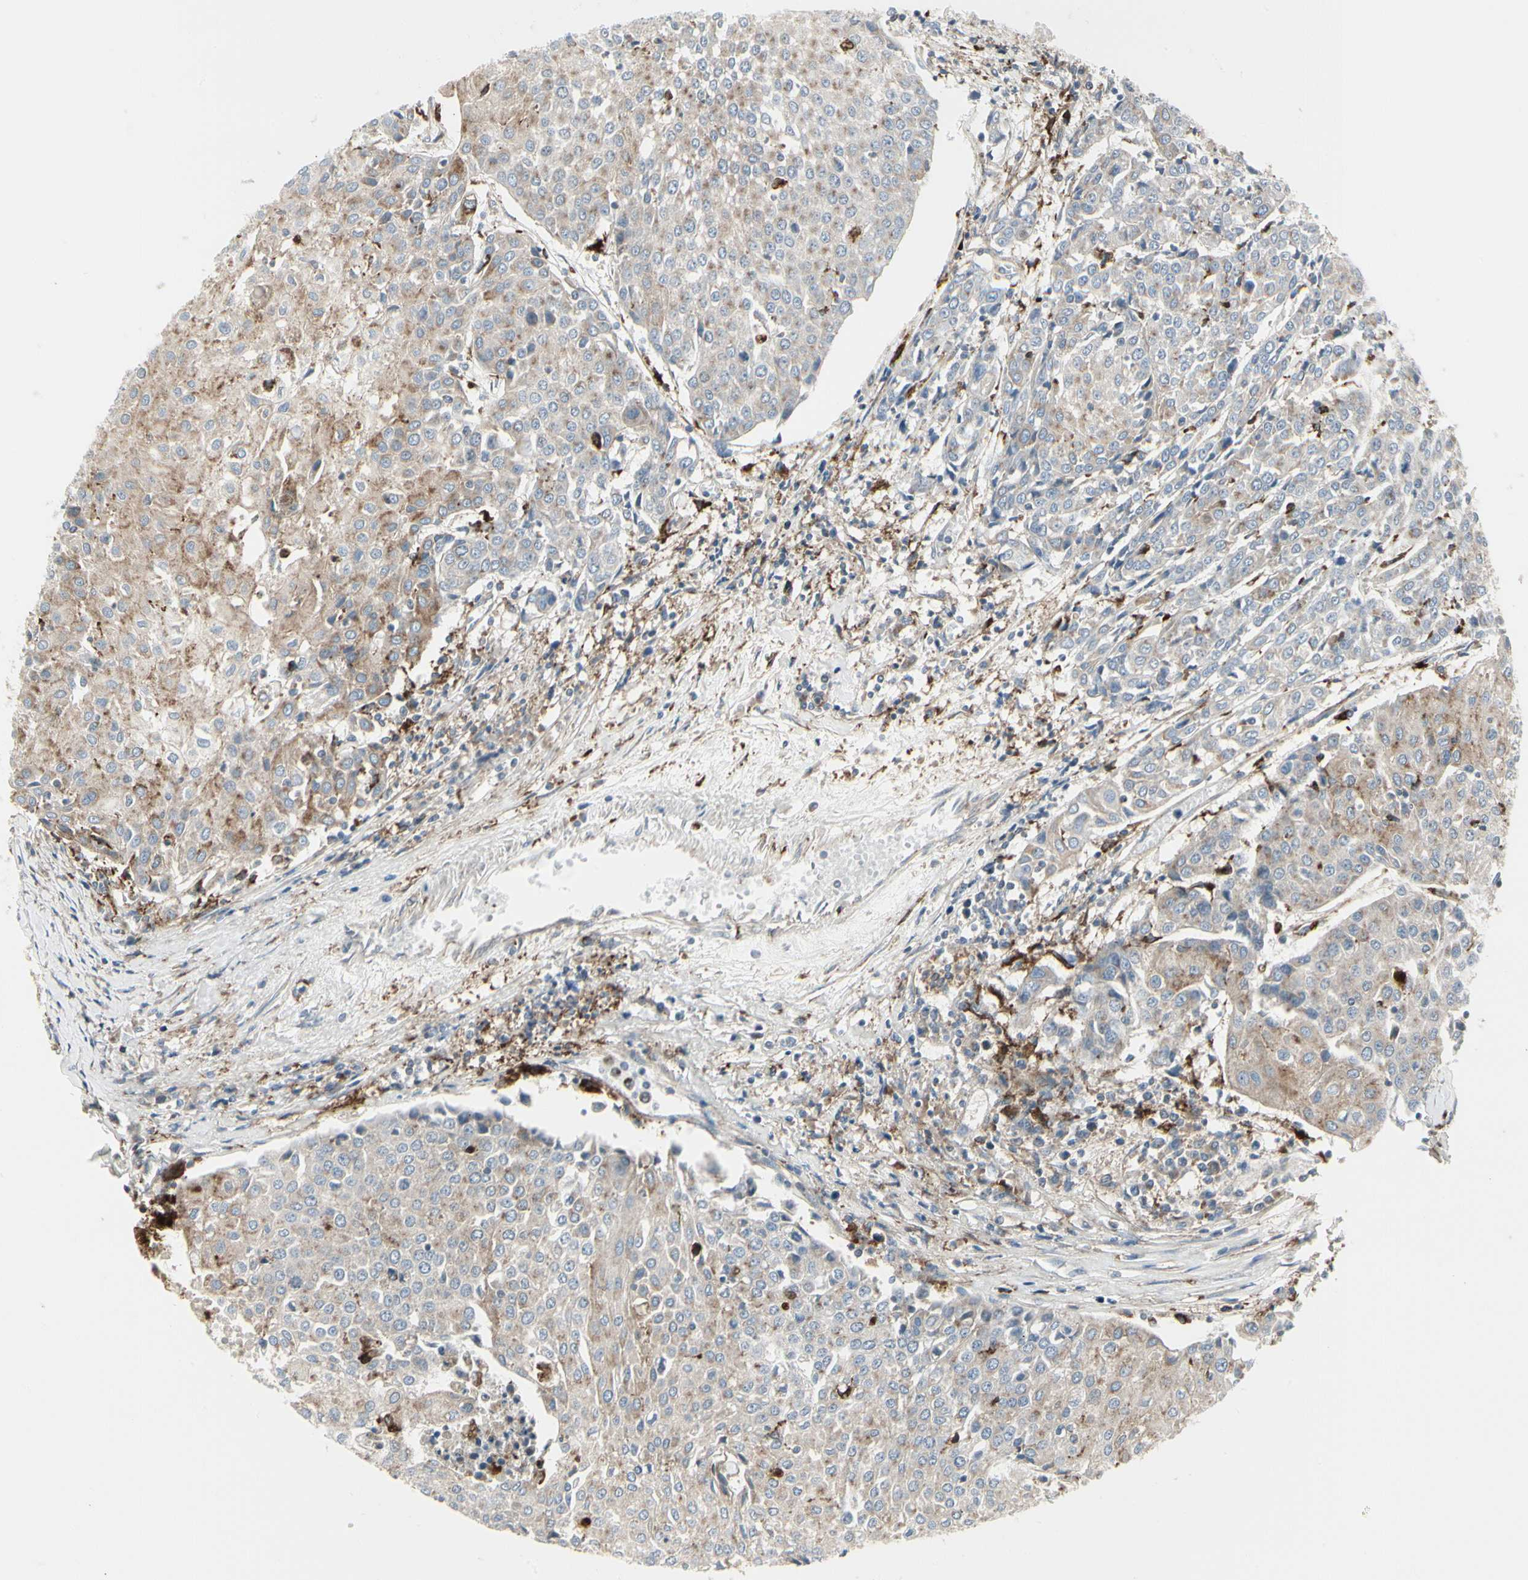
{"staining": {"intensity": "moderate", "quantity": "<25%", "location": "cytoplasmic/membranous"}, "tissue": "urothelial cancer", "cell_type": "Tumor cells", "image_type": "cancer", "snomed": [{"axis": "morphology", "description": "Urothelial carcinoma, High grade"}, {"axis": "topography", "description": "Urinary bladder"}], "caption": "High-power microscopy captured an immunohistochemistry photomicrograph of high-grade urothelial carcinoma, revealing moderate cytoplasmic/membranous expression in about <25% of tumor cells.", "gene": "ATP6V1B2", "patient": {"sex": "female", "age": 85}}